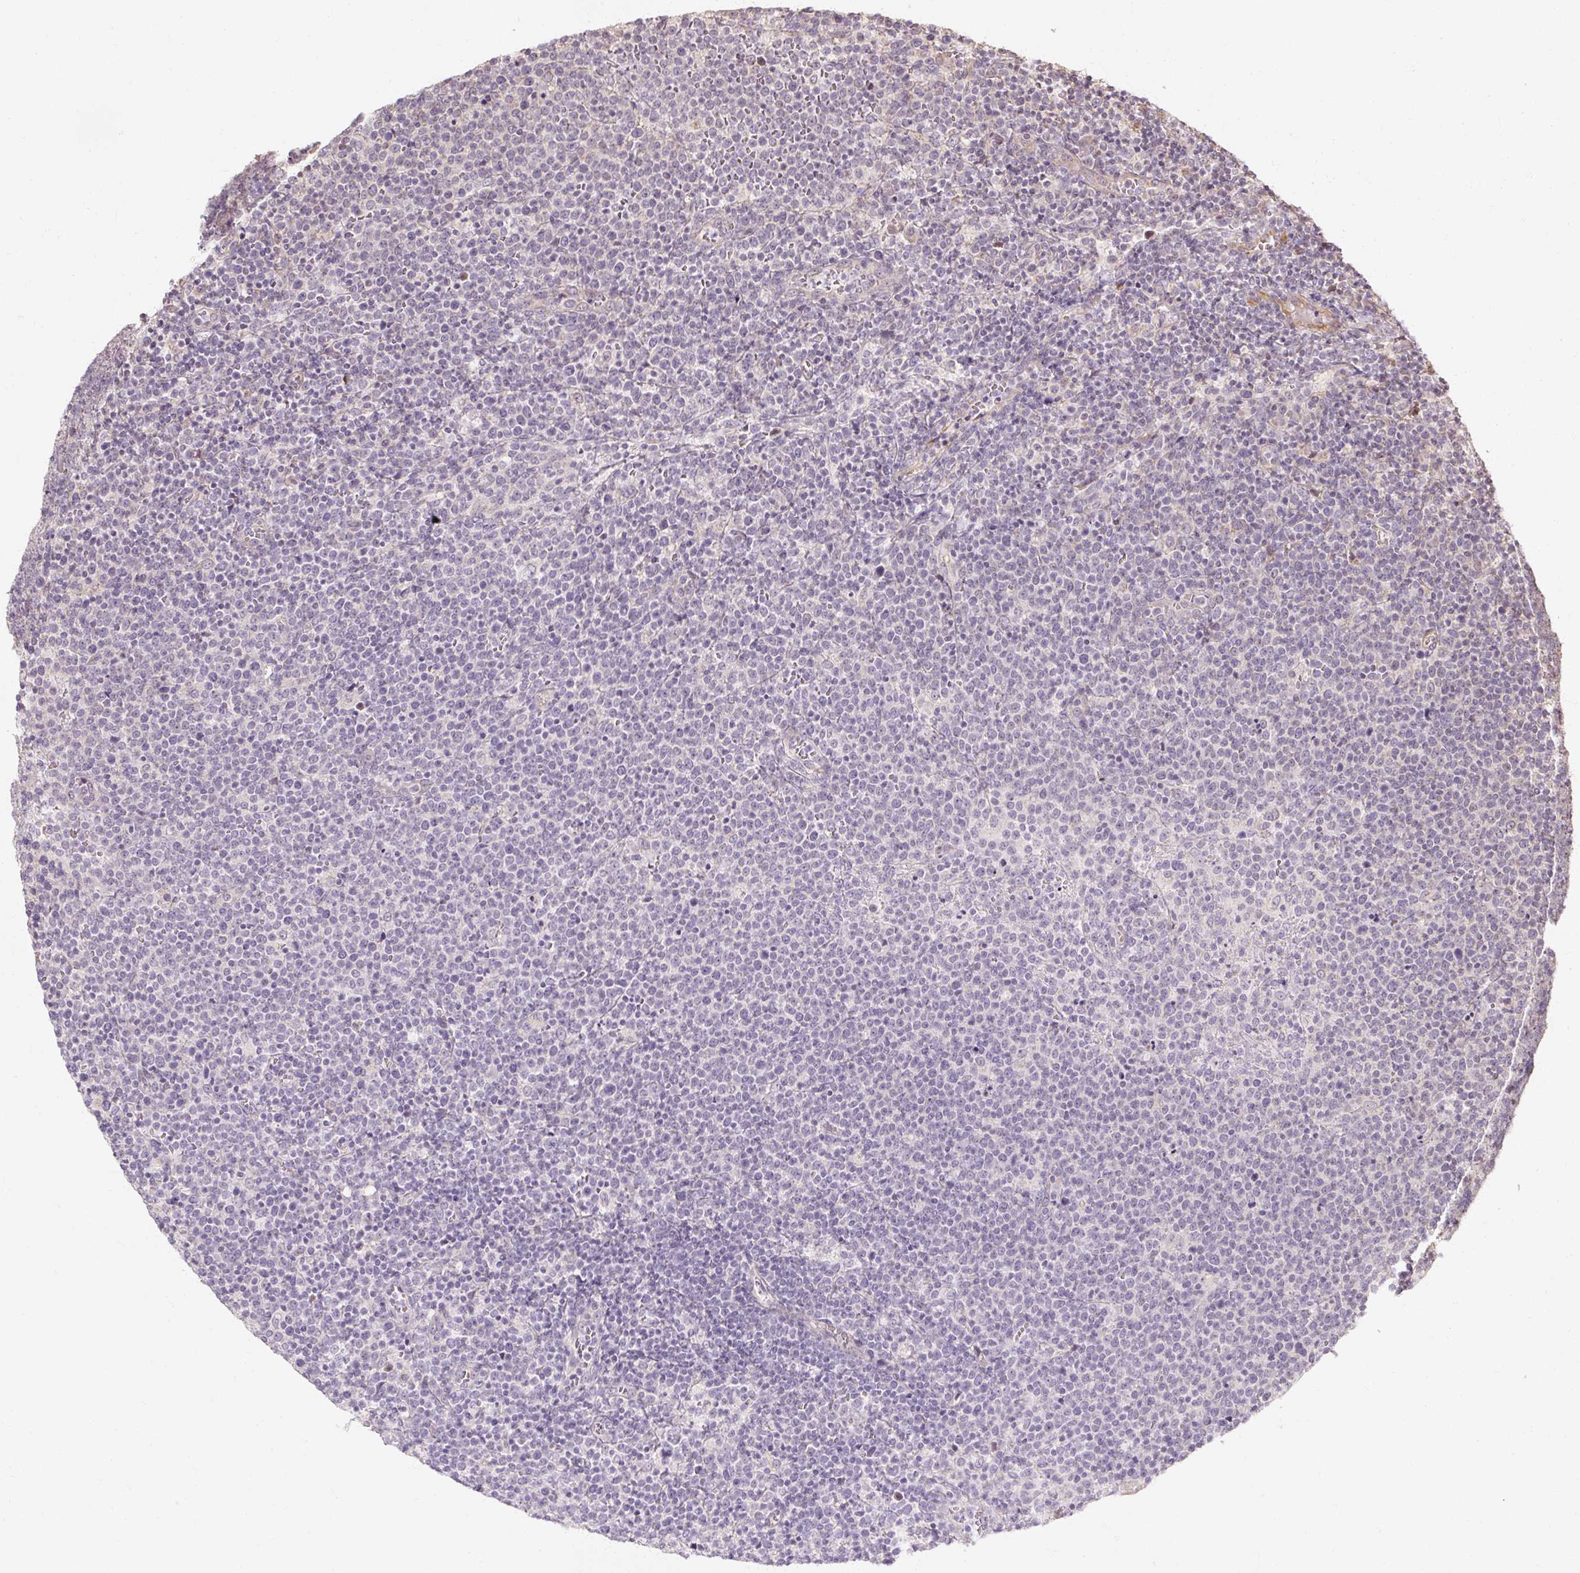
{"staining": {"intensity": "negative", "quantity": "none", "location": "none"}, "tissue": "lymphoma", "cell_type": "Tumor cells", "image_type": "cancer", "snomed": [{"axis": "morphology", "description": "Malignant lymphoma, non-Hodgkin's type, High grade"}, {"axis": "topography", "description": "Lymph node"}], "caption": "This is an IHC histopathology image of human lymphoma. There is no staining in tumor cells.", "gene": "RB1CC1", "patient": {"sex": "male", "age": 61}}